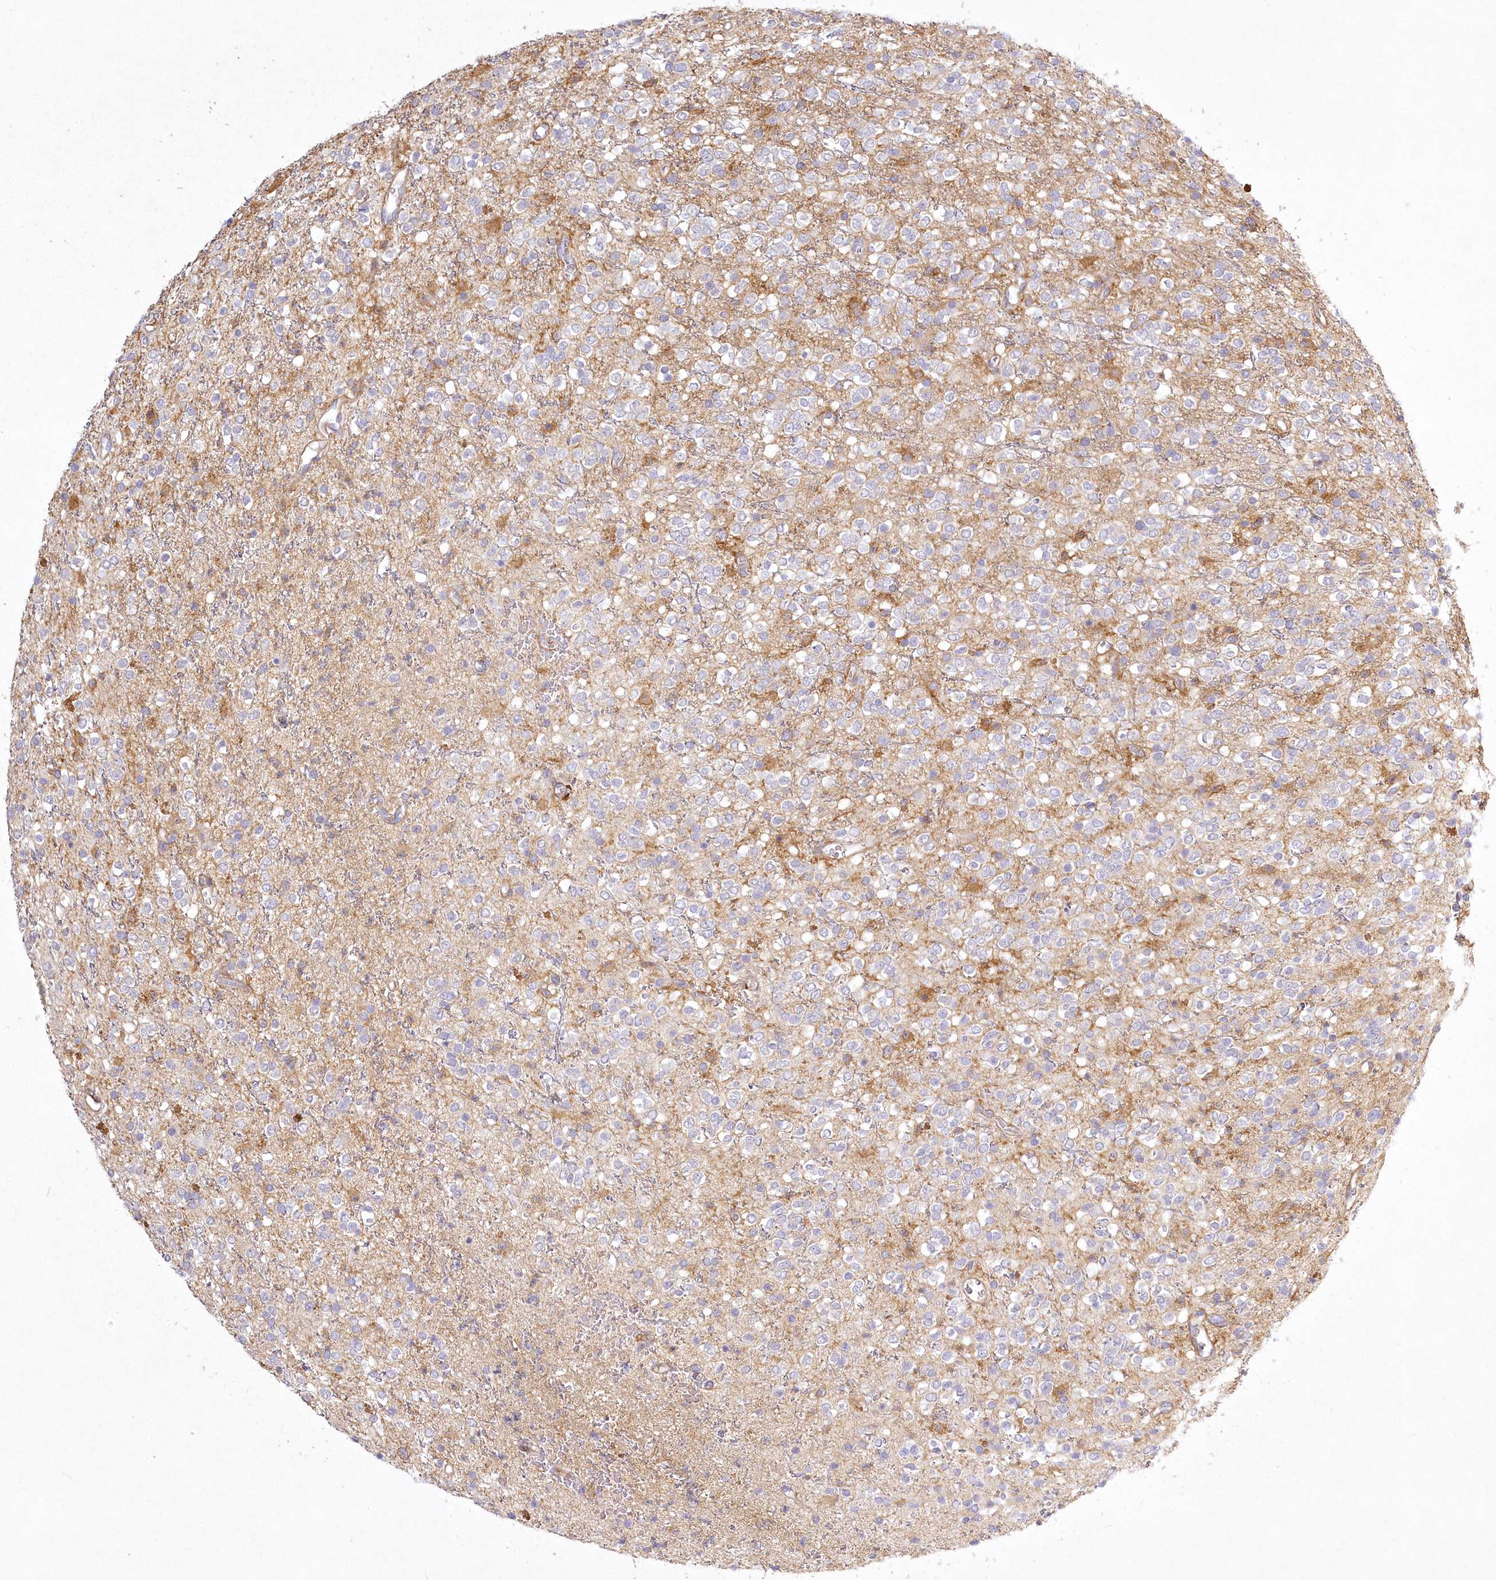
{"staining": {"intensity": "negative", "quantity": "none", "location": "none"}, "tissue": "glioma", "cell_type": "Tumor cells", "image_type": "cancer", "snomed": [{"axis": "morphology", "description": "Glioma, malignant, High grade"}, {"axis": "topography", "description": "Brain"}], "caption": "IHC histopathology image of human glioma stained for a protein (brown), which demonstrates no staining in tumor cells.", "gene": "INPP4B", "patient": {"sex": "male", "age": 34}}